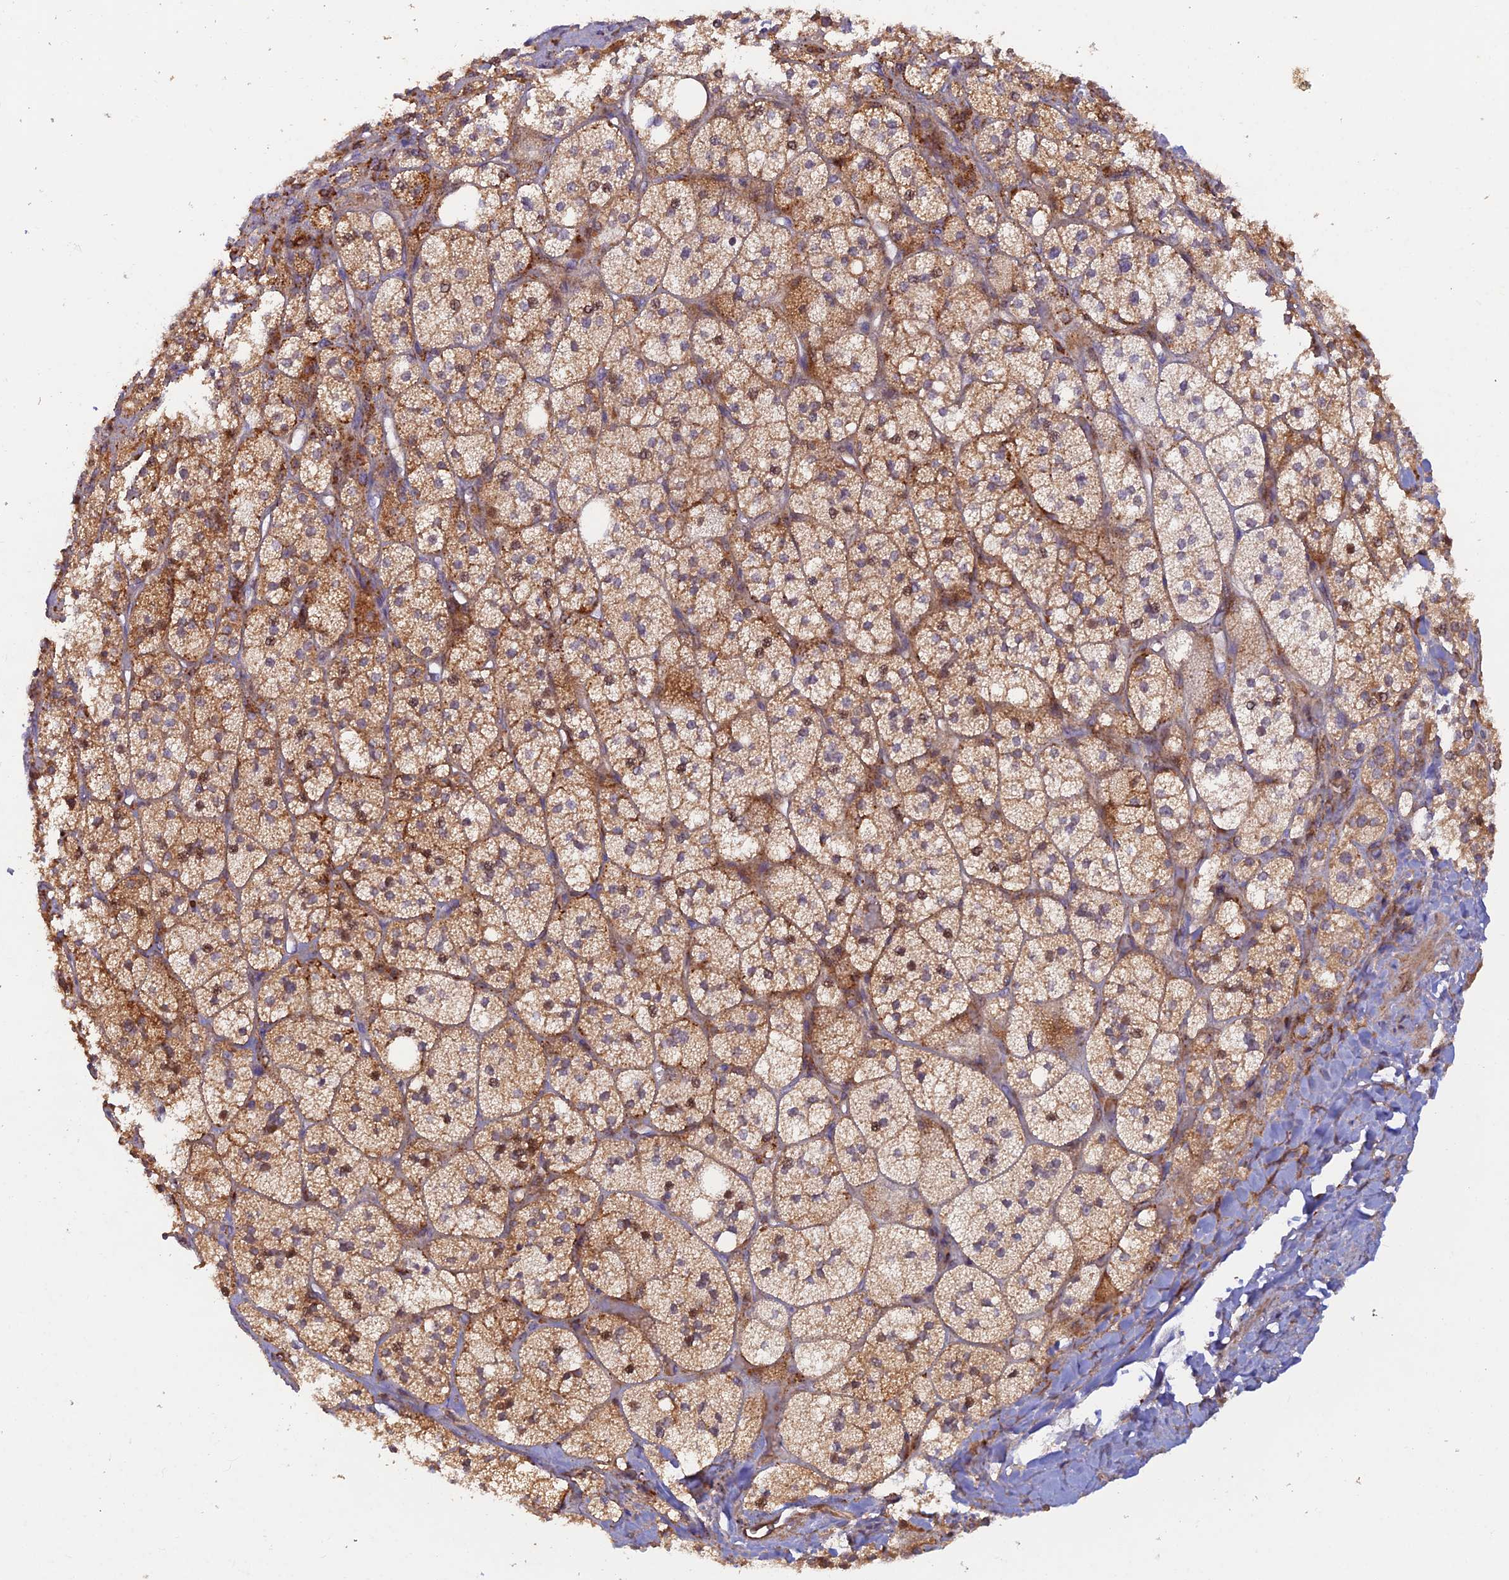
{"staining": {"intensity": "moderate", "quantity": ">75%", "location": "cytoplasmic/membranous"}, "tissue": "adrenal gland", "cell_type": "Glandular cells", "image_type": "normal", "snomed": [{"axis": "morphology", "description": "Normal tissue, NOS"}, {"axis": "topography", "description": "Adrenal gland"}], "caption": "Adrenal gland stained for a protein (brown) shows moderate cytoplasmic/membranous positive positivity in about >75% of glandular cells.", "gene": "GMCL1", "patient": {"sex": "male", "age": 61}}